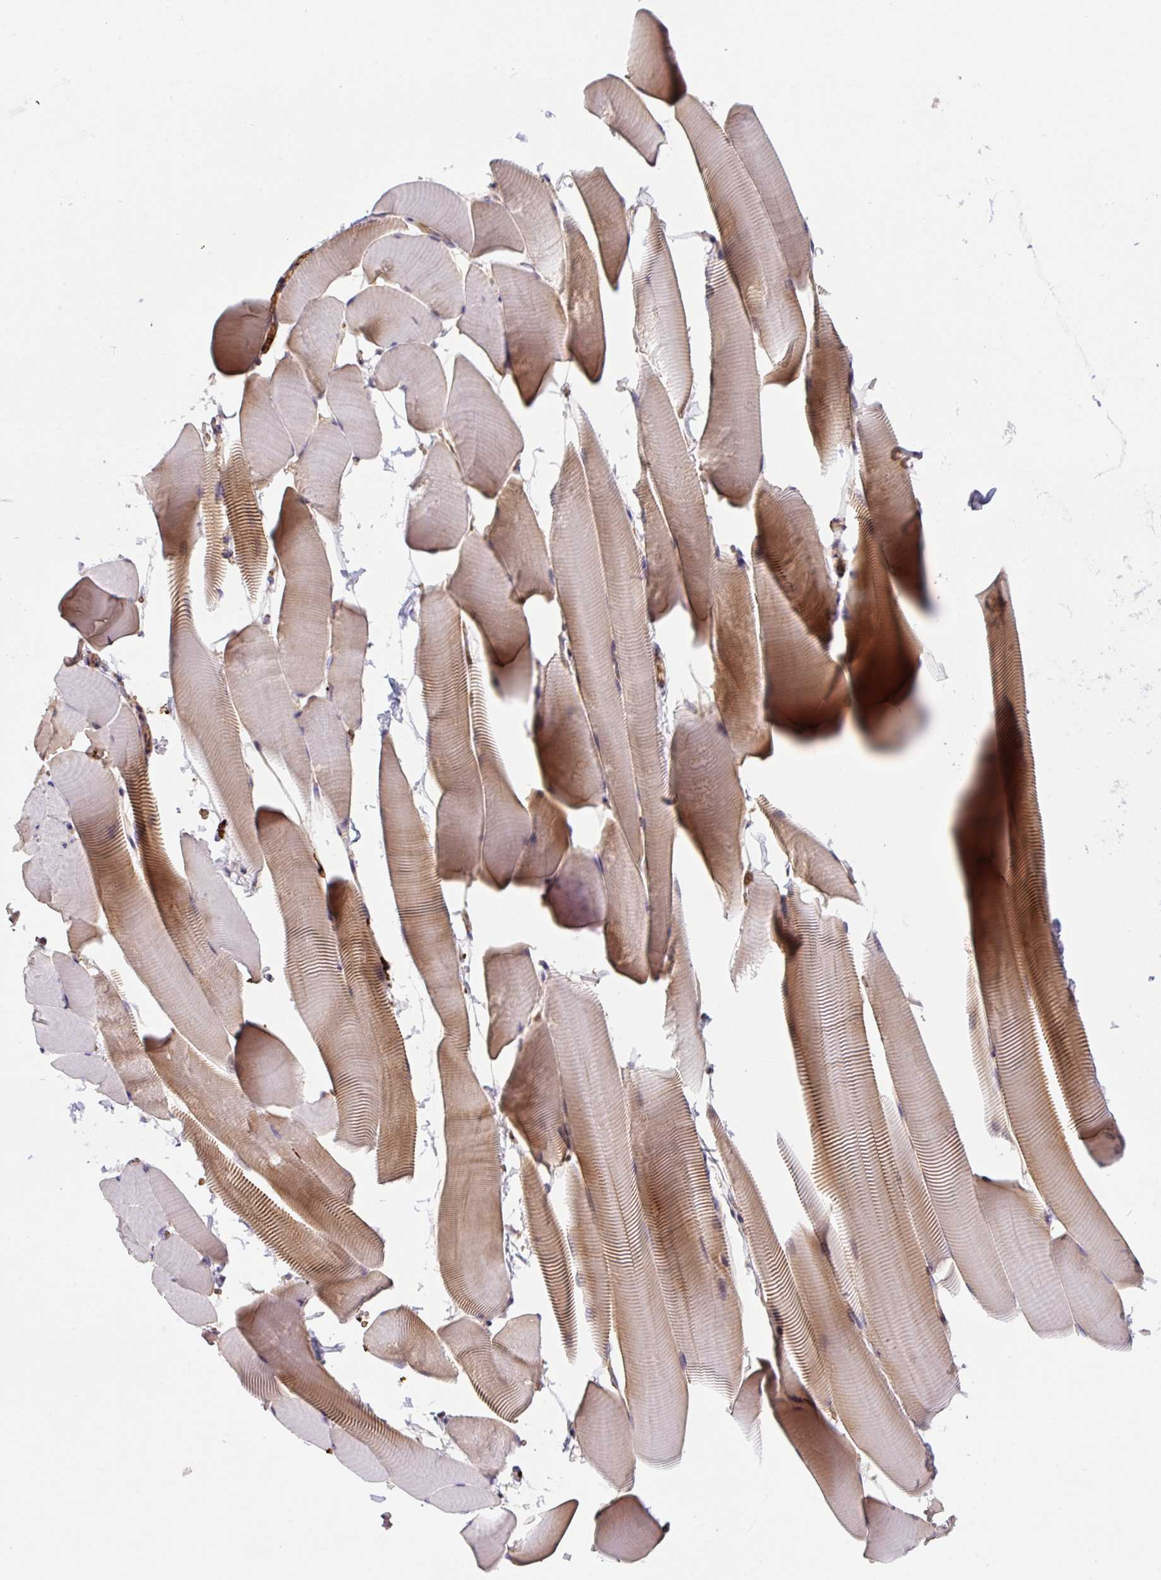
{"staining": {"intensity": "moderate", "quantity": "25%-75%", "location": "cytoplasmic/membranous"}, "tissue": "skeletal muscle", "cell_type": "Myocytes", "image_type": "normal", "snomed": [{"axis": "morphology", "description": "Normal tissue, NOS"}, {"axis": "topography", "description": "Skeletal muscle"}], "caption": "Unremarkable skeletal muscle was stained to show a protein in brown. There is medium levels of moderate cytoplasmic/membranous positivity in about 25%-75% of myocytes. (IHC, brightfield microscopy, high magnification).", "gene": "APOBEC3D", "patient": {"sex": "male", "age": 25}}